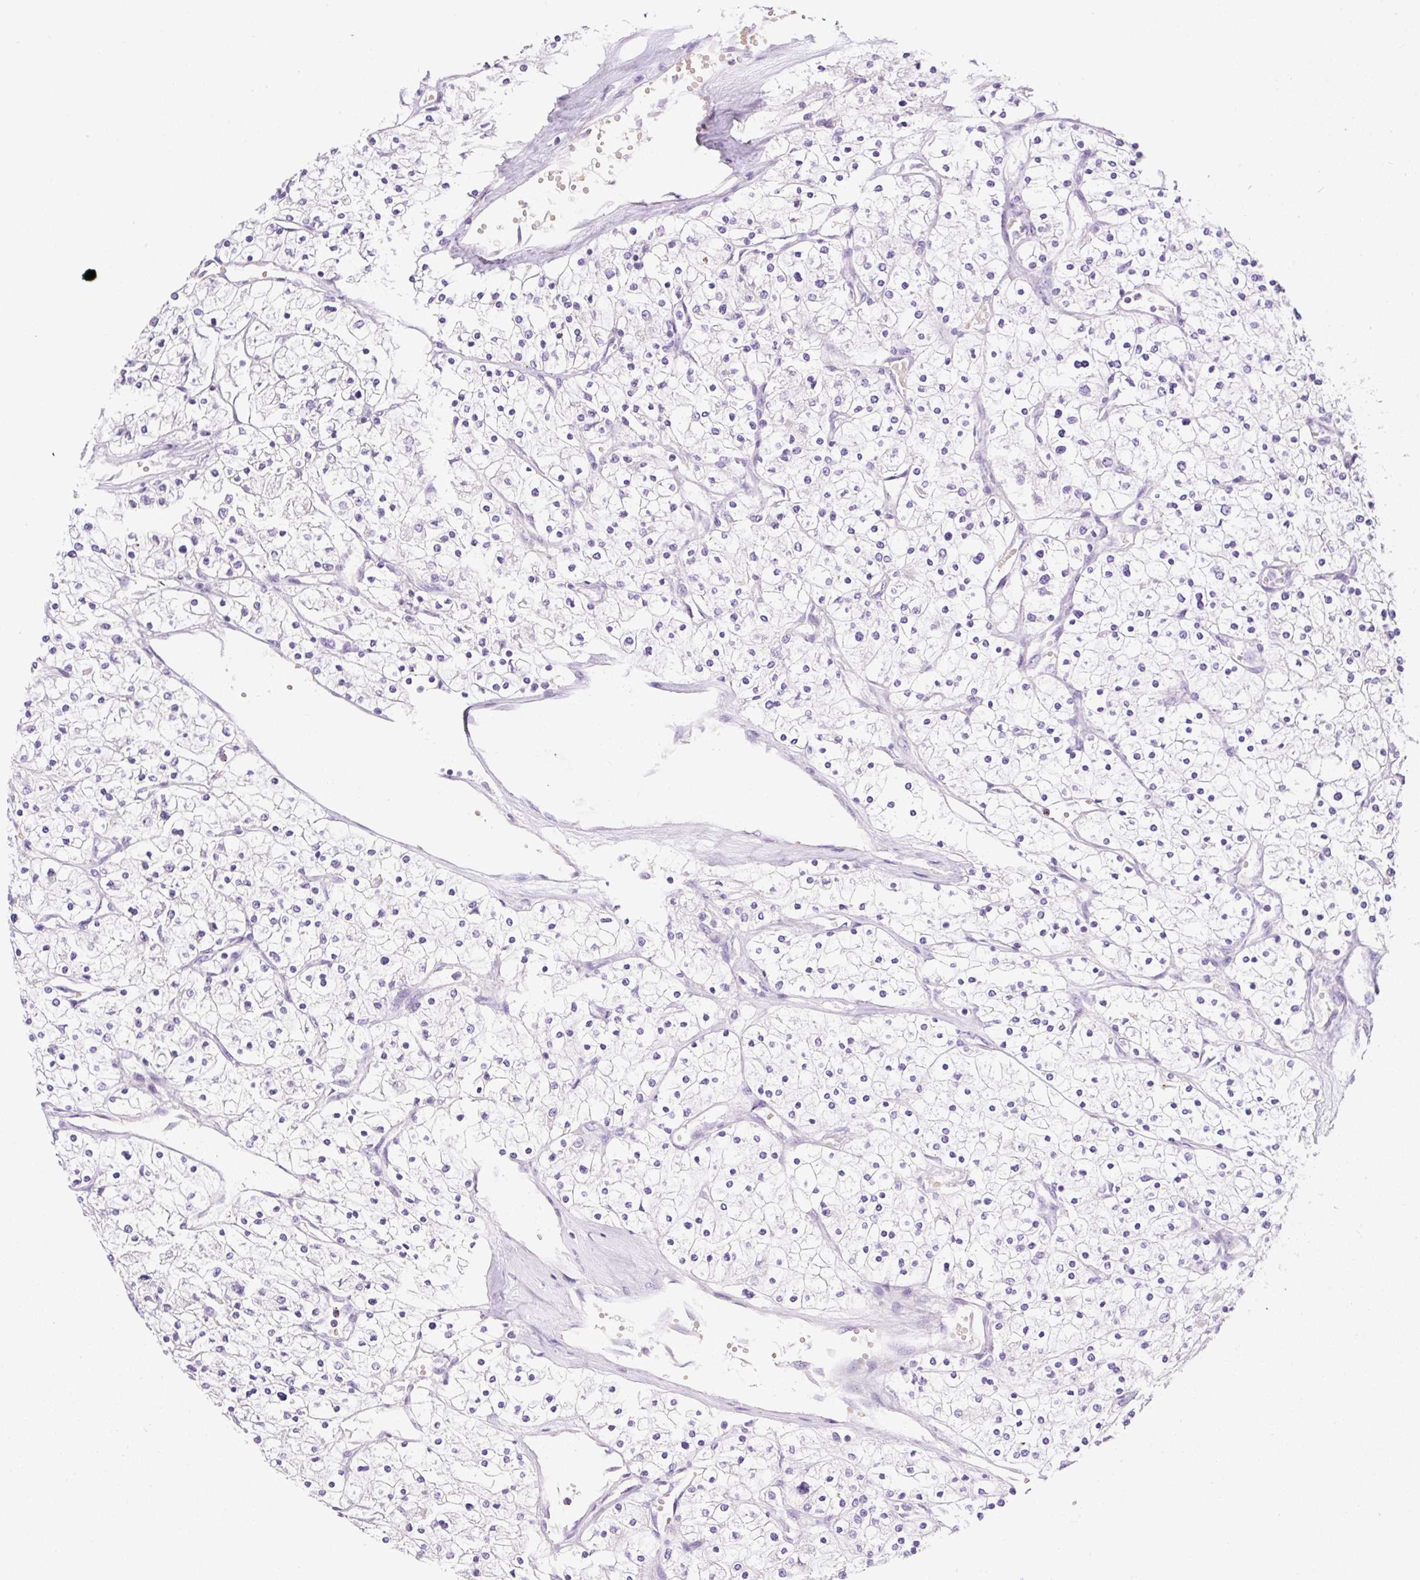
{"staining": {"intensity": "negative", "quantity": "none", "location": "none"}, "tissue": "renal cancer", "cell_type": "Tumor cells", "image_type": "cancer", "snomed": [{"axis": "morphology", "description": "Adenocarcinoma, NOS"}, {"axis": "topography", "description": "Kidney"}], "caption": "Tumor cells are negative for brown protein staining in renal cancer.", "gene": "LHFPL5", "patient": {"sex": "male", "age": 80}}